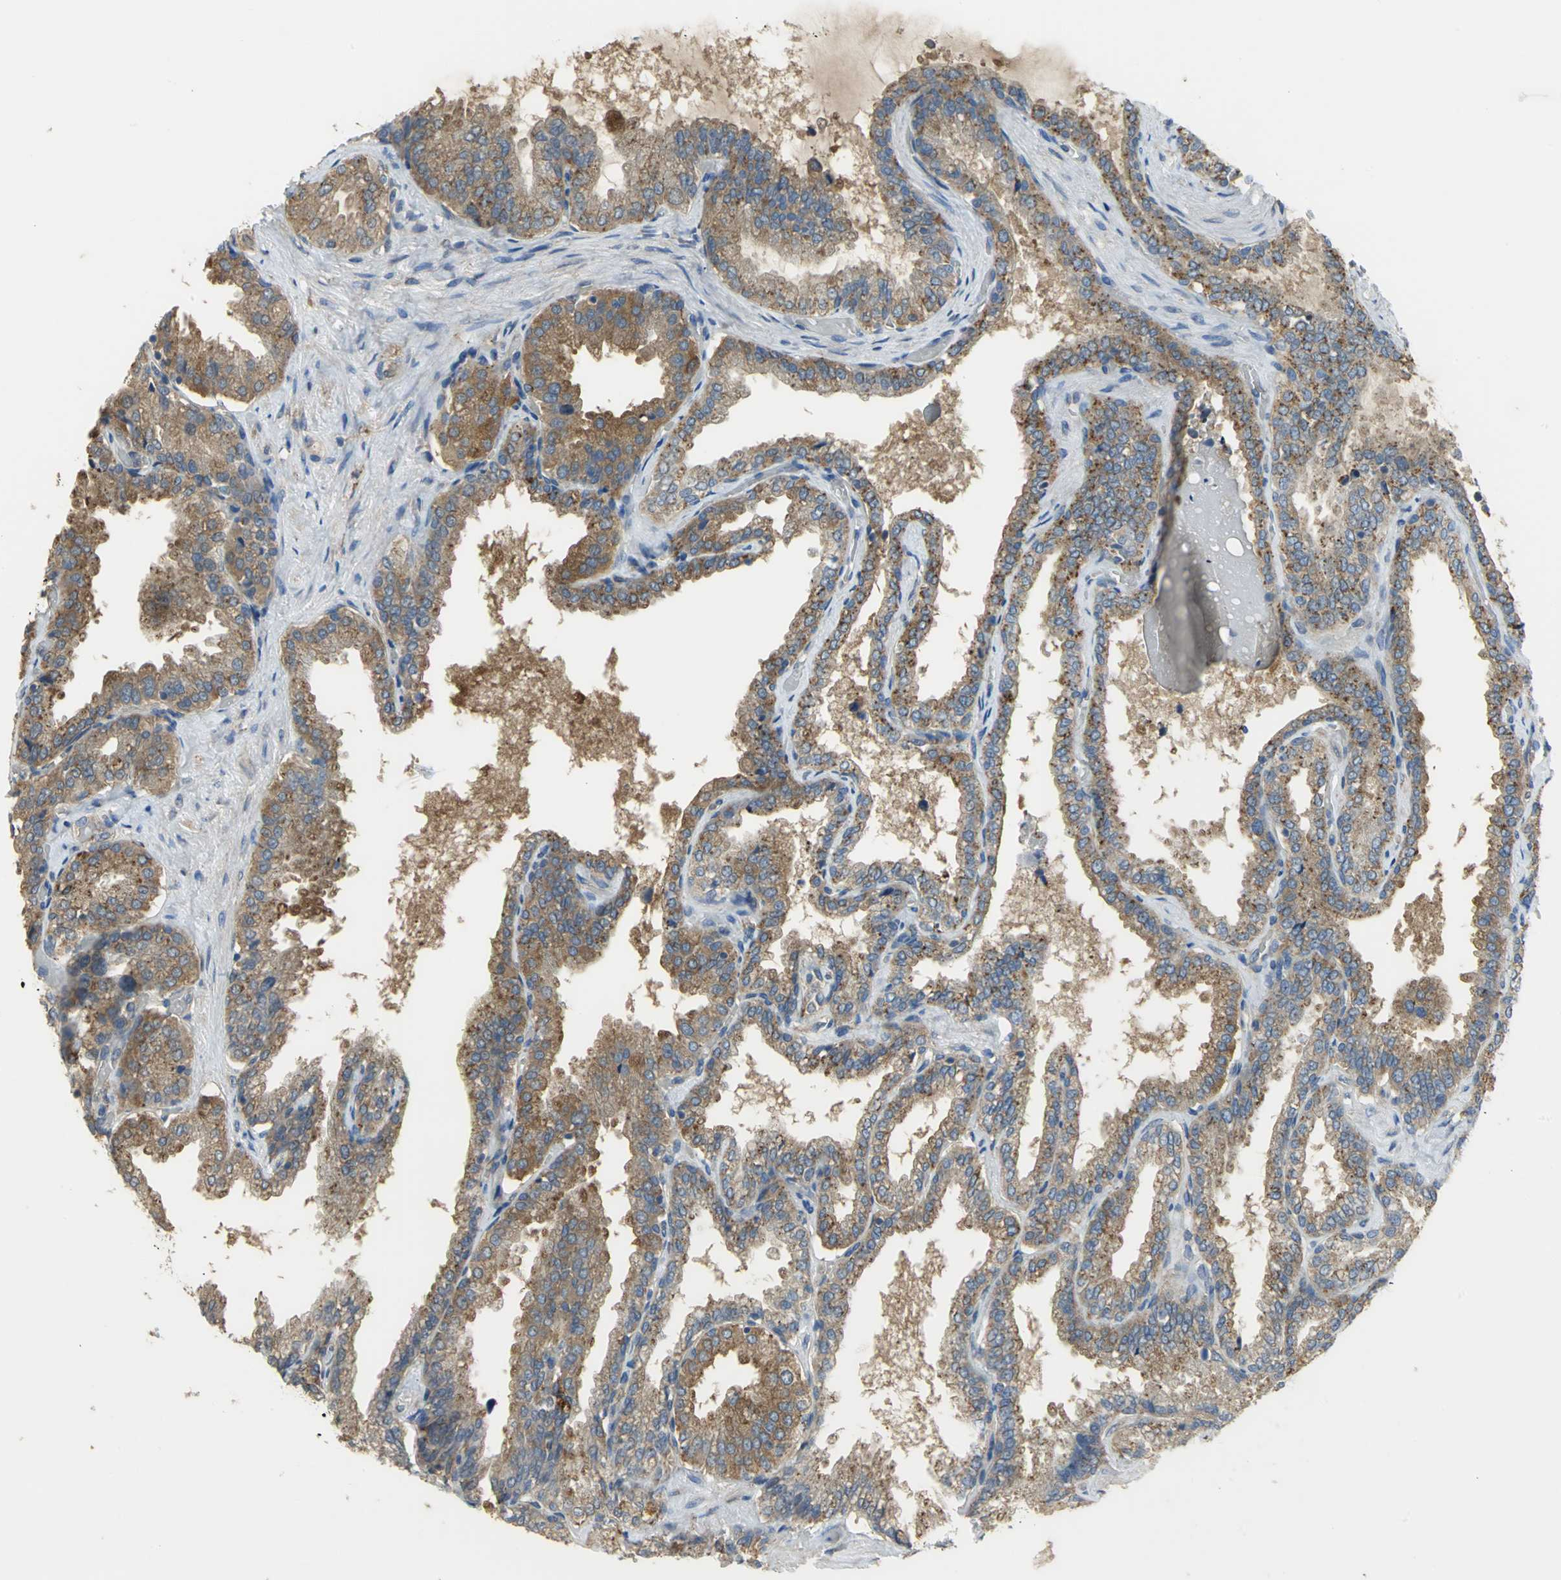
{"staining": {"intensity": "moderate", "quantity": ">75%", "location": "cytoplasmic/membranous"}, "tissue": "seminal vesicle", "cell_type": "Glandular cells", "image_type": "normal", "snomed": [{"axis": "morphology", "description": "Normal tissue, NOS"}, {"axis": "topography", "description": "Seminal veicle"}], "caption": "A photomicrograph showing moderate cytoplasmic/membranous positivity in approximately >75% of glandular cells in unremarkable seminal vesicle, as visualized by brown immunohistochemical staining.", "gene": "DIAPH2", "patient": {"sex": "male", "age": 46}}